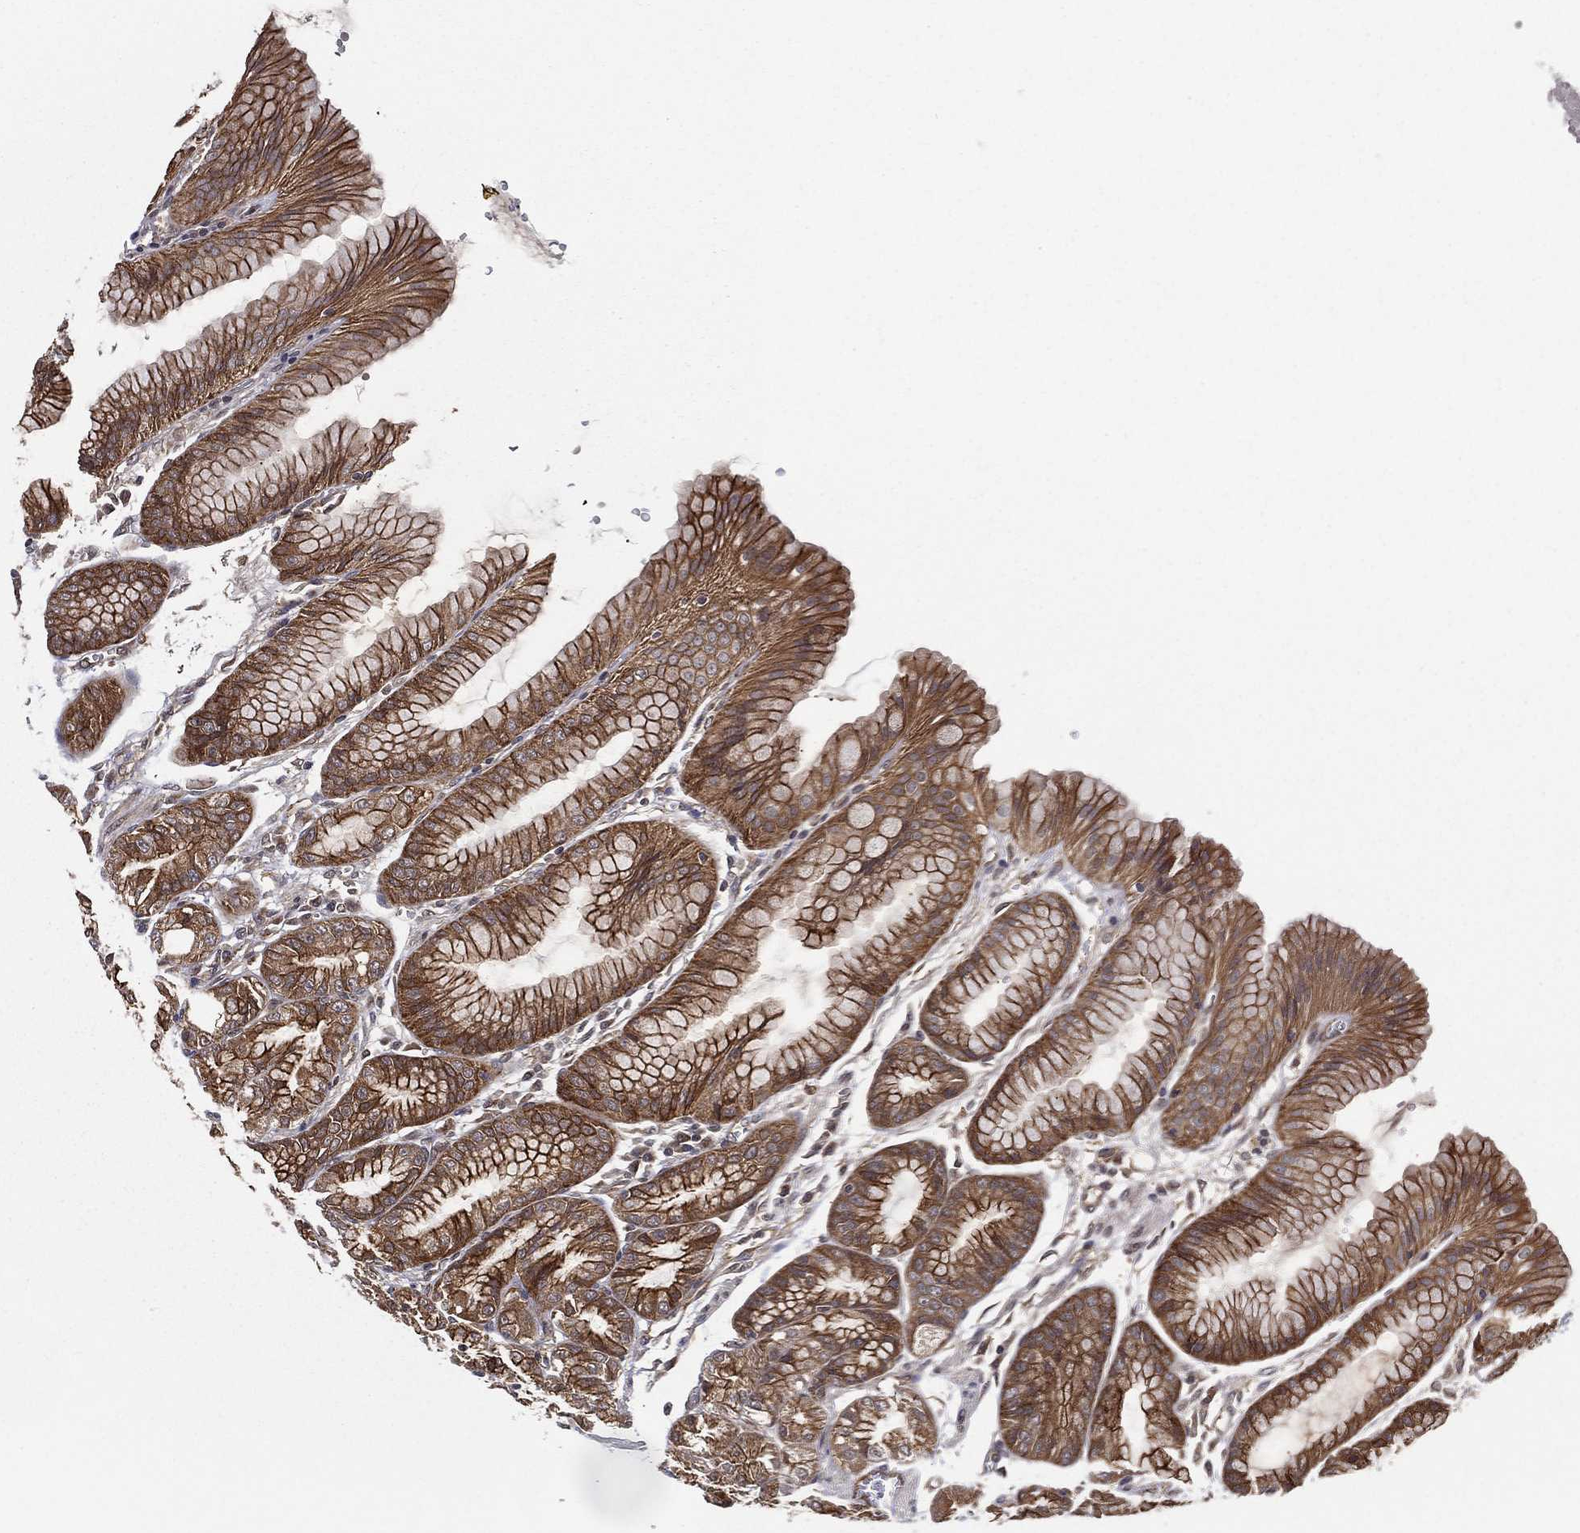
{"staining": {"intensity": "strong", "quantity": ">75%", "location": "cytoplasmic/membranous"}, "tissue": "stomach", "cell_type": "Glandular cells", "image_type": "normal", "snomed": [{"axis": "morphology", "description": "Normal tissue, NOS"}, {"axis": "topography", "description": "Stomach, lower"}], "caption": "Immunohistochemistry (DAB) staining of benign stomach reveals strong cytoplasmic/membranous protein staining in about >75% of glandular cells.", "gene": "UACA", "patient": {"sex": "male", "age": 71}}